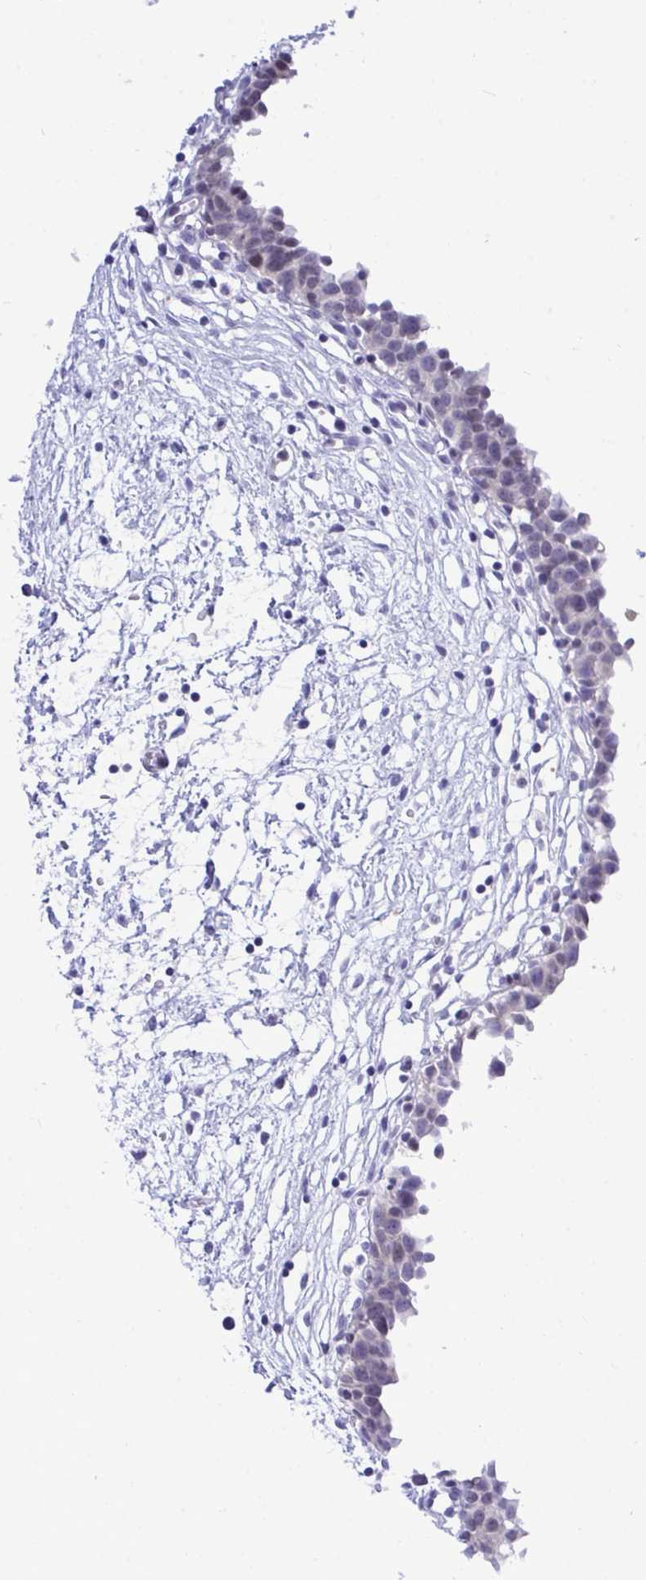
{"staining": {"intensity": "moderate", "quantity": "25%-75%", "location": "nuclear"}, "tissue": "urinary bladder", "cell_type": "Urothelial cells", "image_type": "normal", "snomed": [{"axis": "morphology", "description": "Normal tissue, NOS"}, {"axis": "topography", "description": "Urinary bladder"}], "caption": "A medium amount of moderate nuclear positivity is identified in approximately 25%-75% of urothelial cells in benign urinary bladder. (IHC, brightfield microscopy, high magnification).", "gene": "THOP1", "patient": {"sex": "male", "age": 37}}